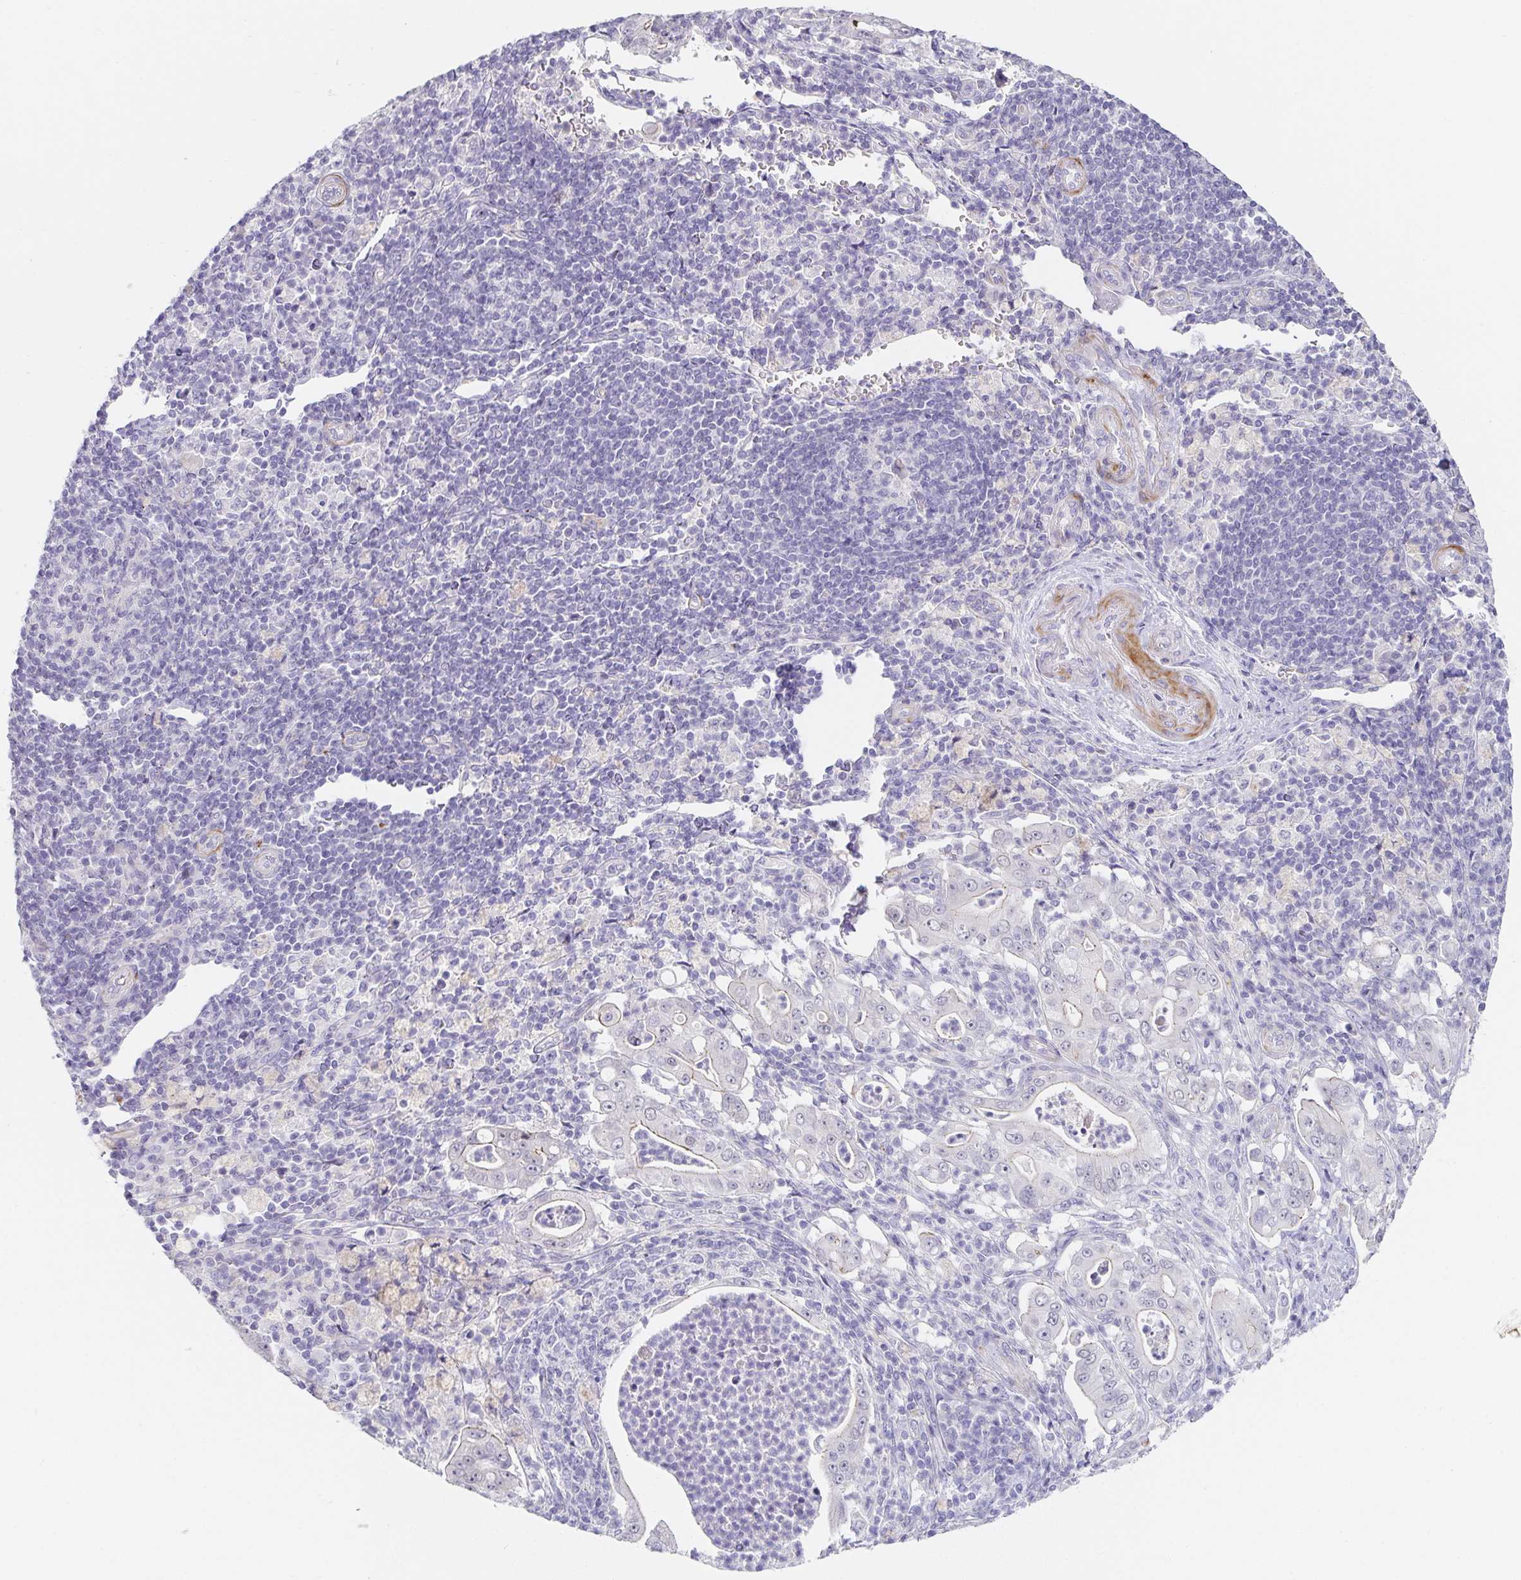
{"staining": {"intensity": "negative", "quantity": "none", "location": "none"}, "tissue": "pancreatic cancer", "cell_type": "Tumor cells", "image_type": "cancer", "snomed": [{"axis": "morphology", "description": "Adenocarcinoma, NOS"}, {"axis": "topography", "description": "Pancreas"}], "caption": "High magnification brightfield microscopy of pancreatic cancer stained with DAB (3,3'-diaminobenzidine) (brown) and counterstained with hematoxylin (blue): tumor cells show no significant positivity.", "gene": "PDX1", "patient": {"sex": "male", "age": 71}}